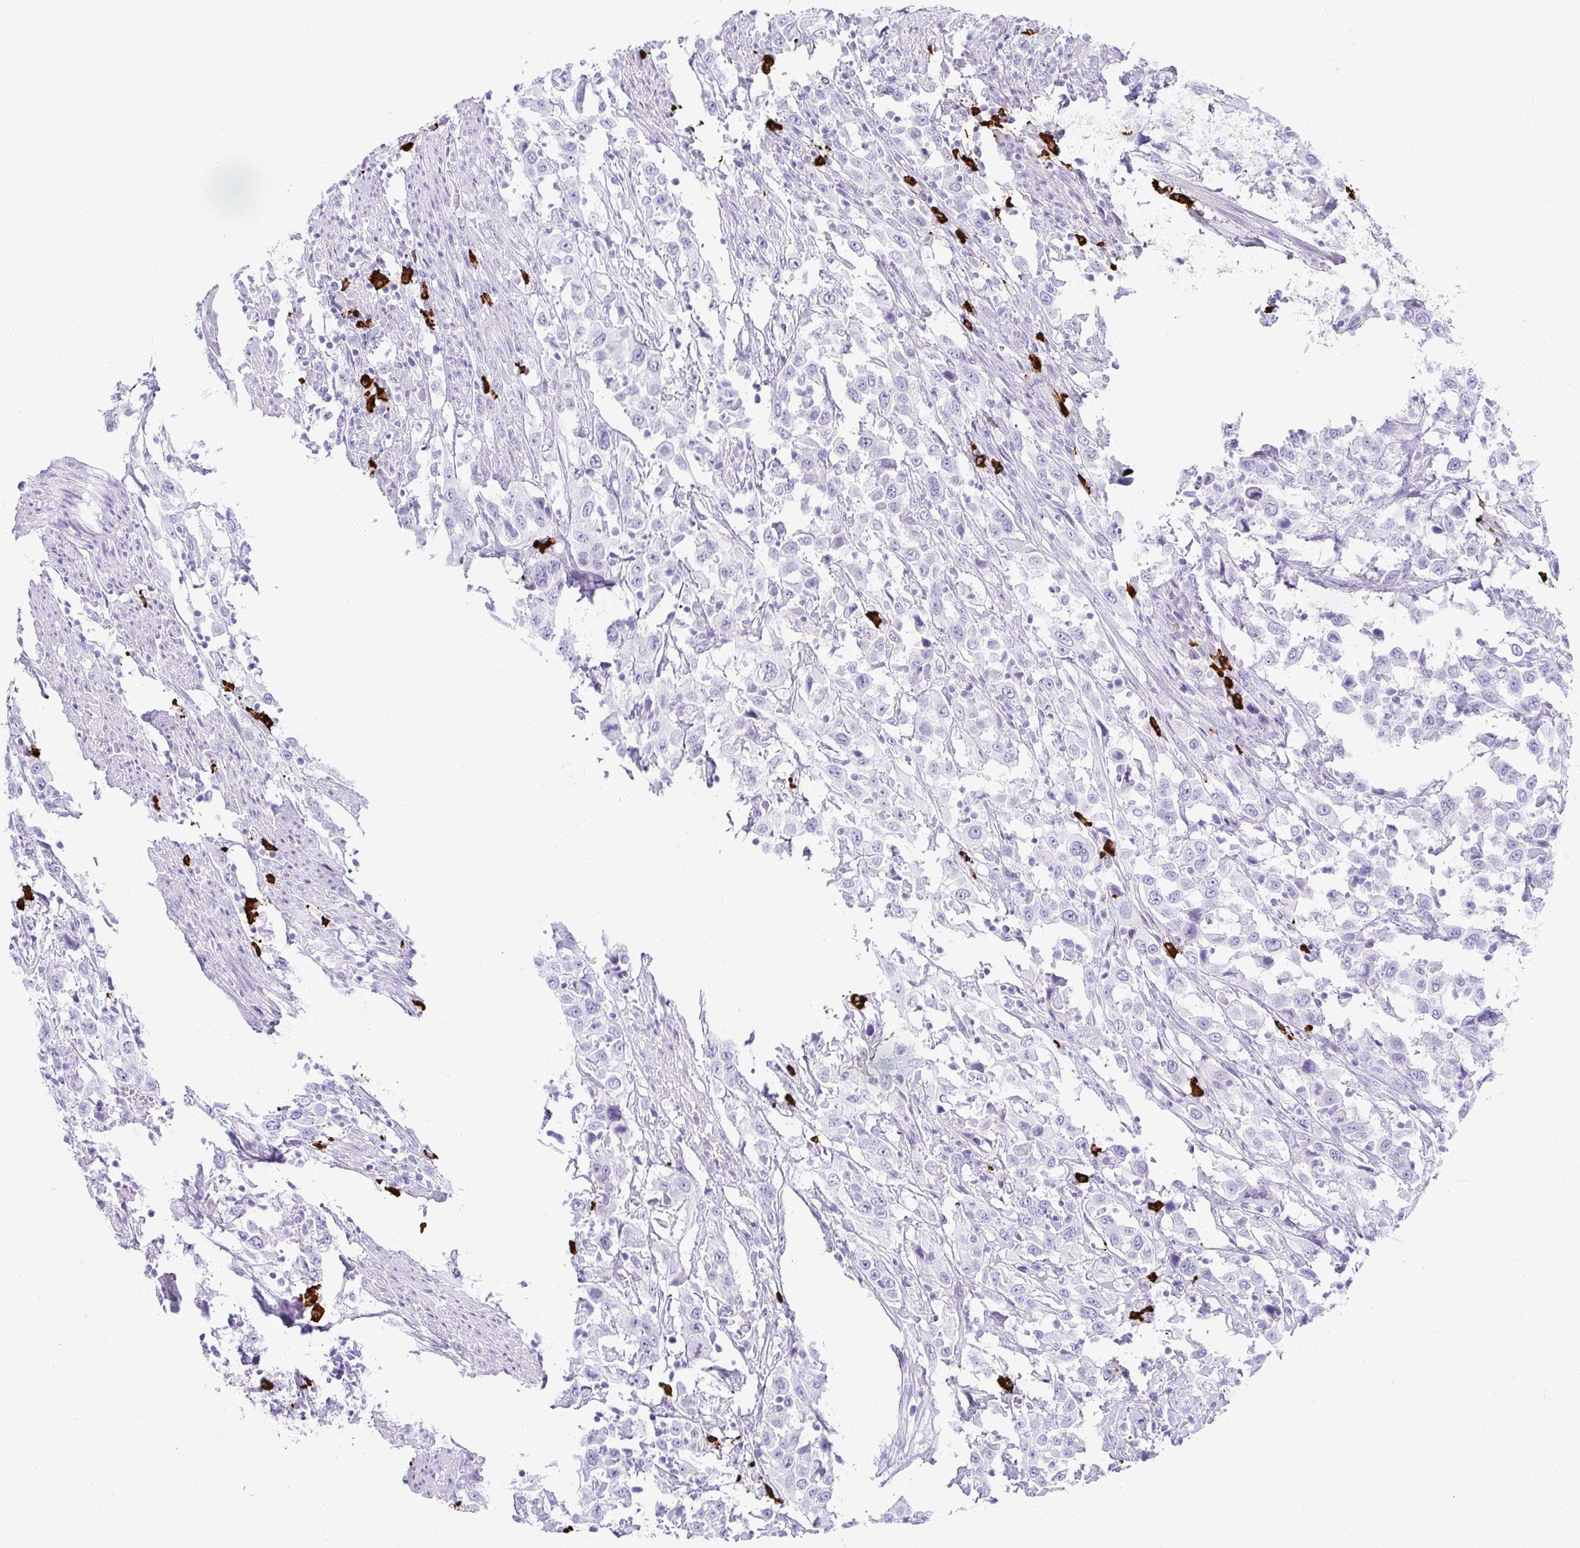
{"staining": {"intensity": "negative", "quantity": "none", "location": "none"}, "tissue": "urothelial cancer", "cell_type": "Tumor cells", "image_type": "cancer", "snomed": [{"axis": "morphology", "description": "Urothelial carcinoma, High grade"}, {"axis": "topography", "description": "Urinary bladder"}], "caption": "Immunohistochemistry (IHC) micrograph of neoplastic tissue: urothelial carcinoma (high-grade) stained with DAB (3,3'-diaminobenzidine) demonstrates no significant protein positivity in tumor cells. Brightfield microscopy of immunohistochemistry (IHC) stained with DAB (brown) and hematoxylin (blue), captured at high magnification.", "gene": "CDADC1", "patient": {"sex": "male", "age": 61}}